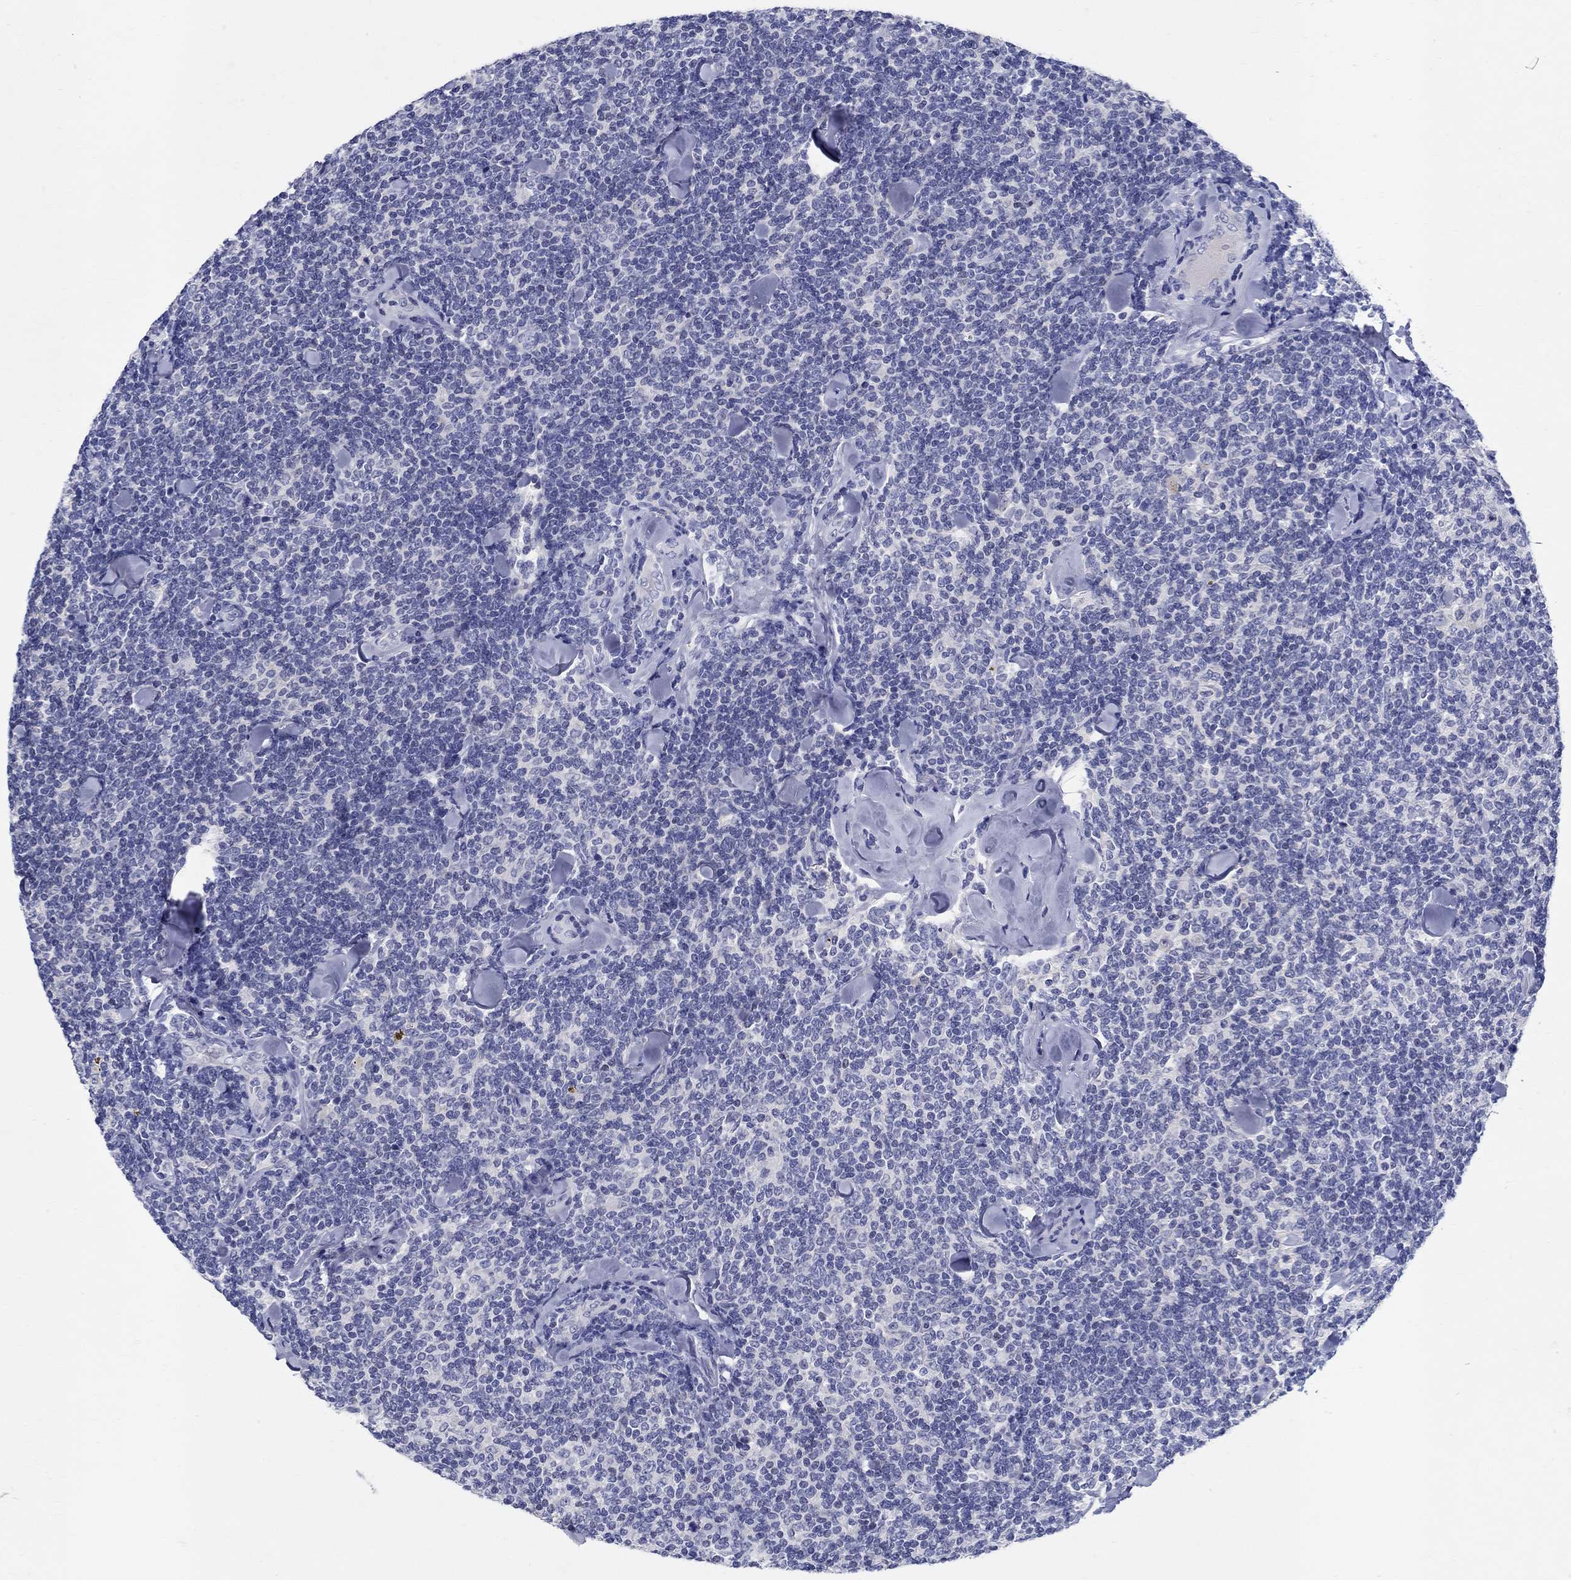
{"staining": {"intensity": "negative", "quantity": "none", "location": "none"}, "tissue": "lymphoma", "cell_type": "Tumor cells", "image_type": "cancer", "snomed": [{"axis": "morphology", "description": "Malignant lymphoma, non-Hodgkin's type, Low grade"}, {"axis": "topography", "description": "Lymph node"}], "caption": "A photomicrograph of human lymphoma is negative for staining in tumor cells. (DAB immunohistochemistry, high magnification).", "gene": "CRYGD", "patient": {"sex": "female", "age": 56}}